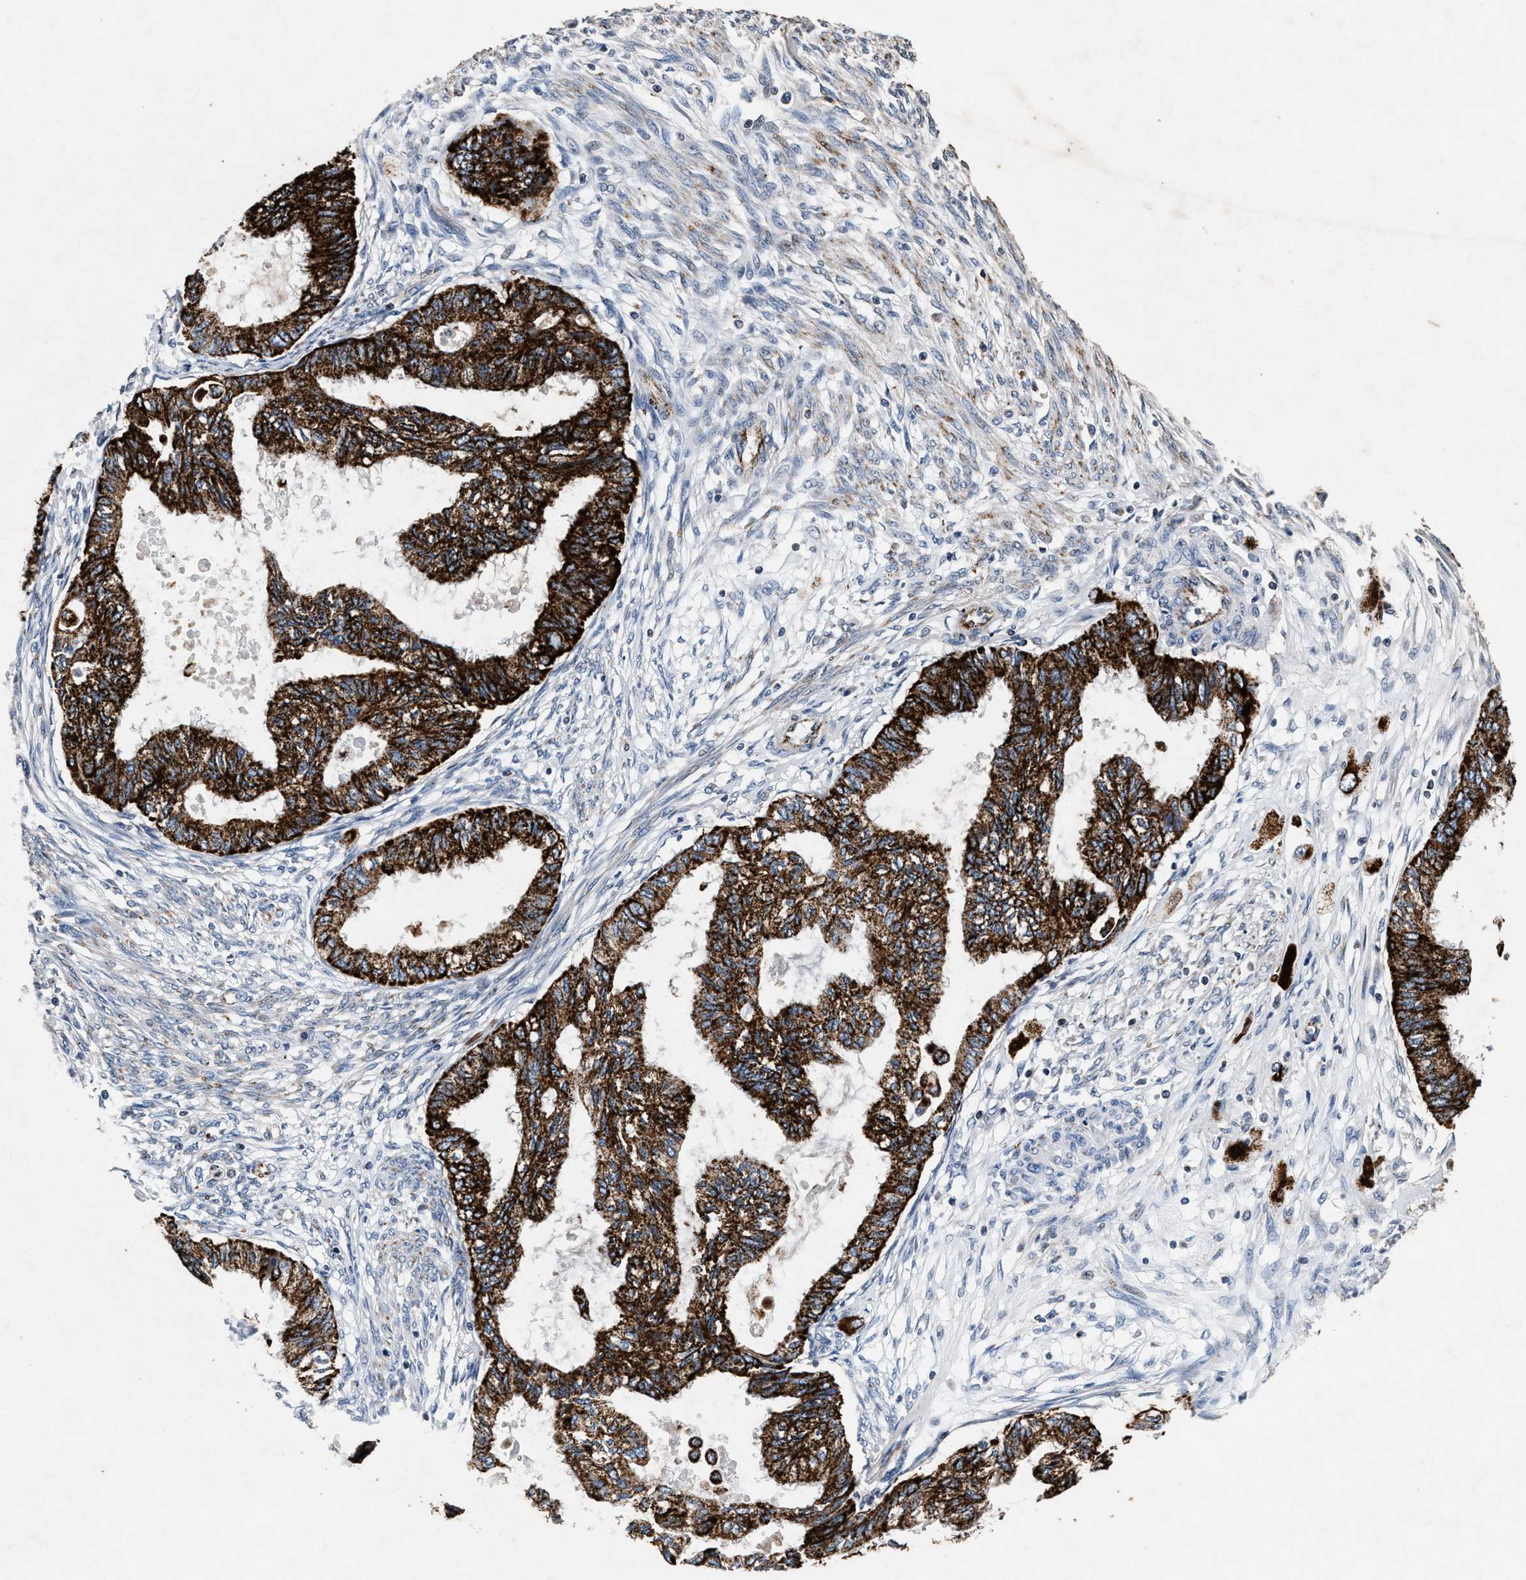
{"staining": {"intensity": "strong", "quantity": ">75%", "location": "cytoplasmic/membranous"}, "tissue": "cervical cancer", "cell_type": "Tumor cells", "image_type": "cancer", "snomed": [{"axis": "morphology", "description": "Normal tissue, NOS"}, {"axis": "morphology", "description": "Adenocarcinoma, NOS"}, {"axis": "topography", "description": "Cervix"}, {"axis": "topography", "description": "Endometrium"}], "caption": "The histopathology image reveals staining of cervical adenocarcinoma, revealing strong cytoplasmic/membranous protein positivity (brown color) within tumor cells. Ihc stains the protein of interest in brown and the nuclei are stained blue.", "gene": "PKD2L1", "patient": {"sex": "female", "age": 86}}